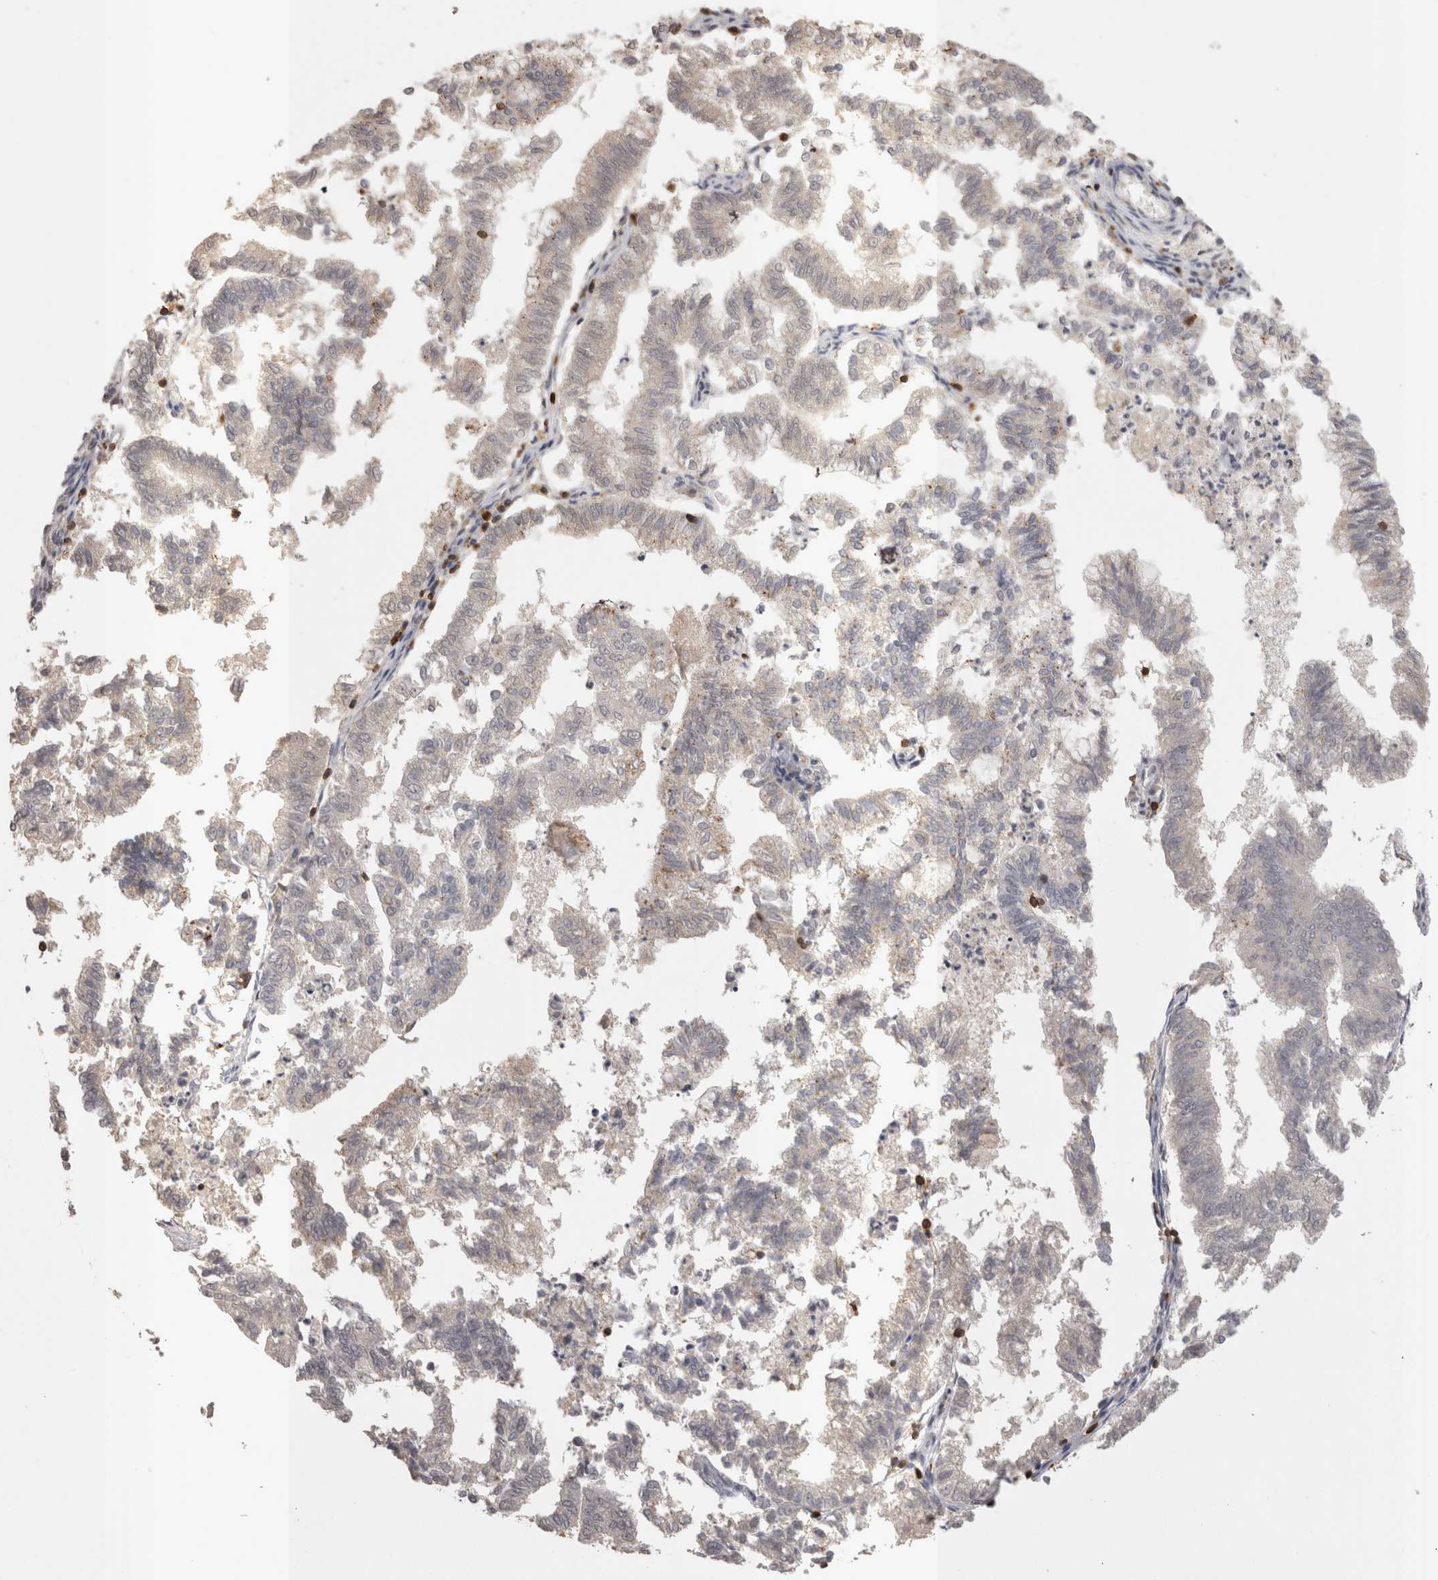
{"staining": {"intensity": "weak", "quantity": "25%-75%", "location": "cytoplasmic/membranous"}, "tissue": "endometrial cancer", "cell_type": "Tumor cells", "image_type": "cancer", "snomed": [{"axis": "morphology", "description": "Necrosis, NOS"}, {"axis": "morphology", "description": "Adenocarcinoma, NOS"}, {"axis": "topography", "description": "Endometrium"}], "caption": "DAB (3,3'-diaminobenzidine) immunohistochemical staining of human adenocarcinoma (endometrial) exhibits weak cytoplasmic/membranous protein expression in approximately 25%-75% of tumor cells. (Brightfield microscopy of DAB IHC at high magnification).", "gene": "SKAP1", "patient": {"sex": "female", "age": 79}}